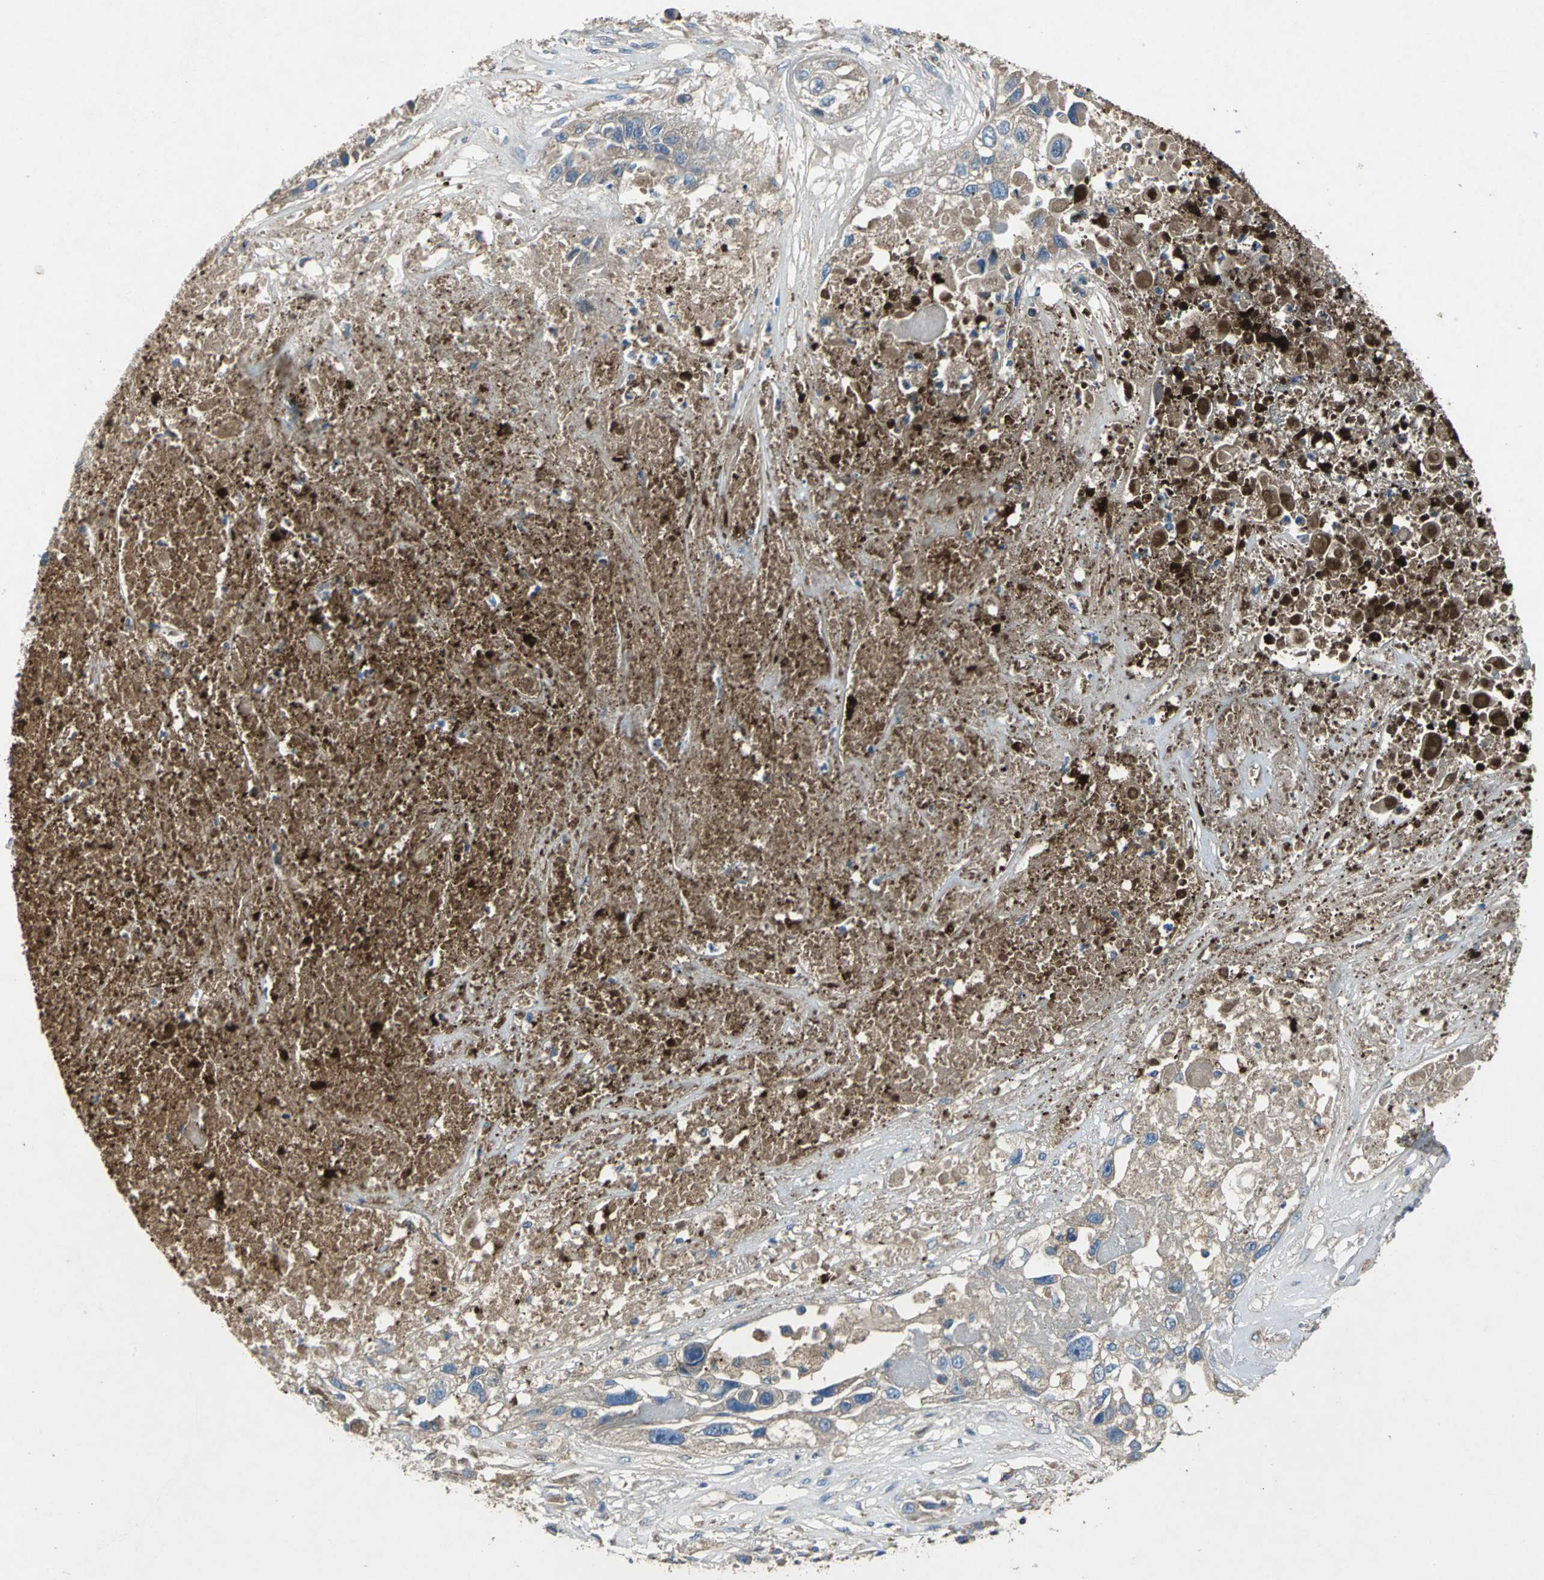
{"staining": {"intensity": "moderate", "quantity": ">75%", "location": "cytoplasmic/membranous"}, "tissue": "lung cancer", "cell_type": "Tumor cells", "image_type": "cancer", "snomed": [{"axis": "morphology", "description": "Squamous cell carcinoma, NOS"}, {"axis": "topography", "description": "Lung"}], "caption": "Human lung cancer (squamous cell carcinoma) stained with a brown dye demonstrates moderate cytoplasmic/membranous positive expression in approximately >75% of tumor cells.", "gene": "HEPH", "patient": {"sex": "male", "age": 71}}